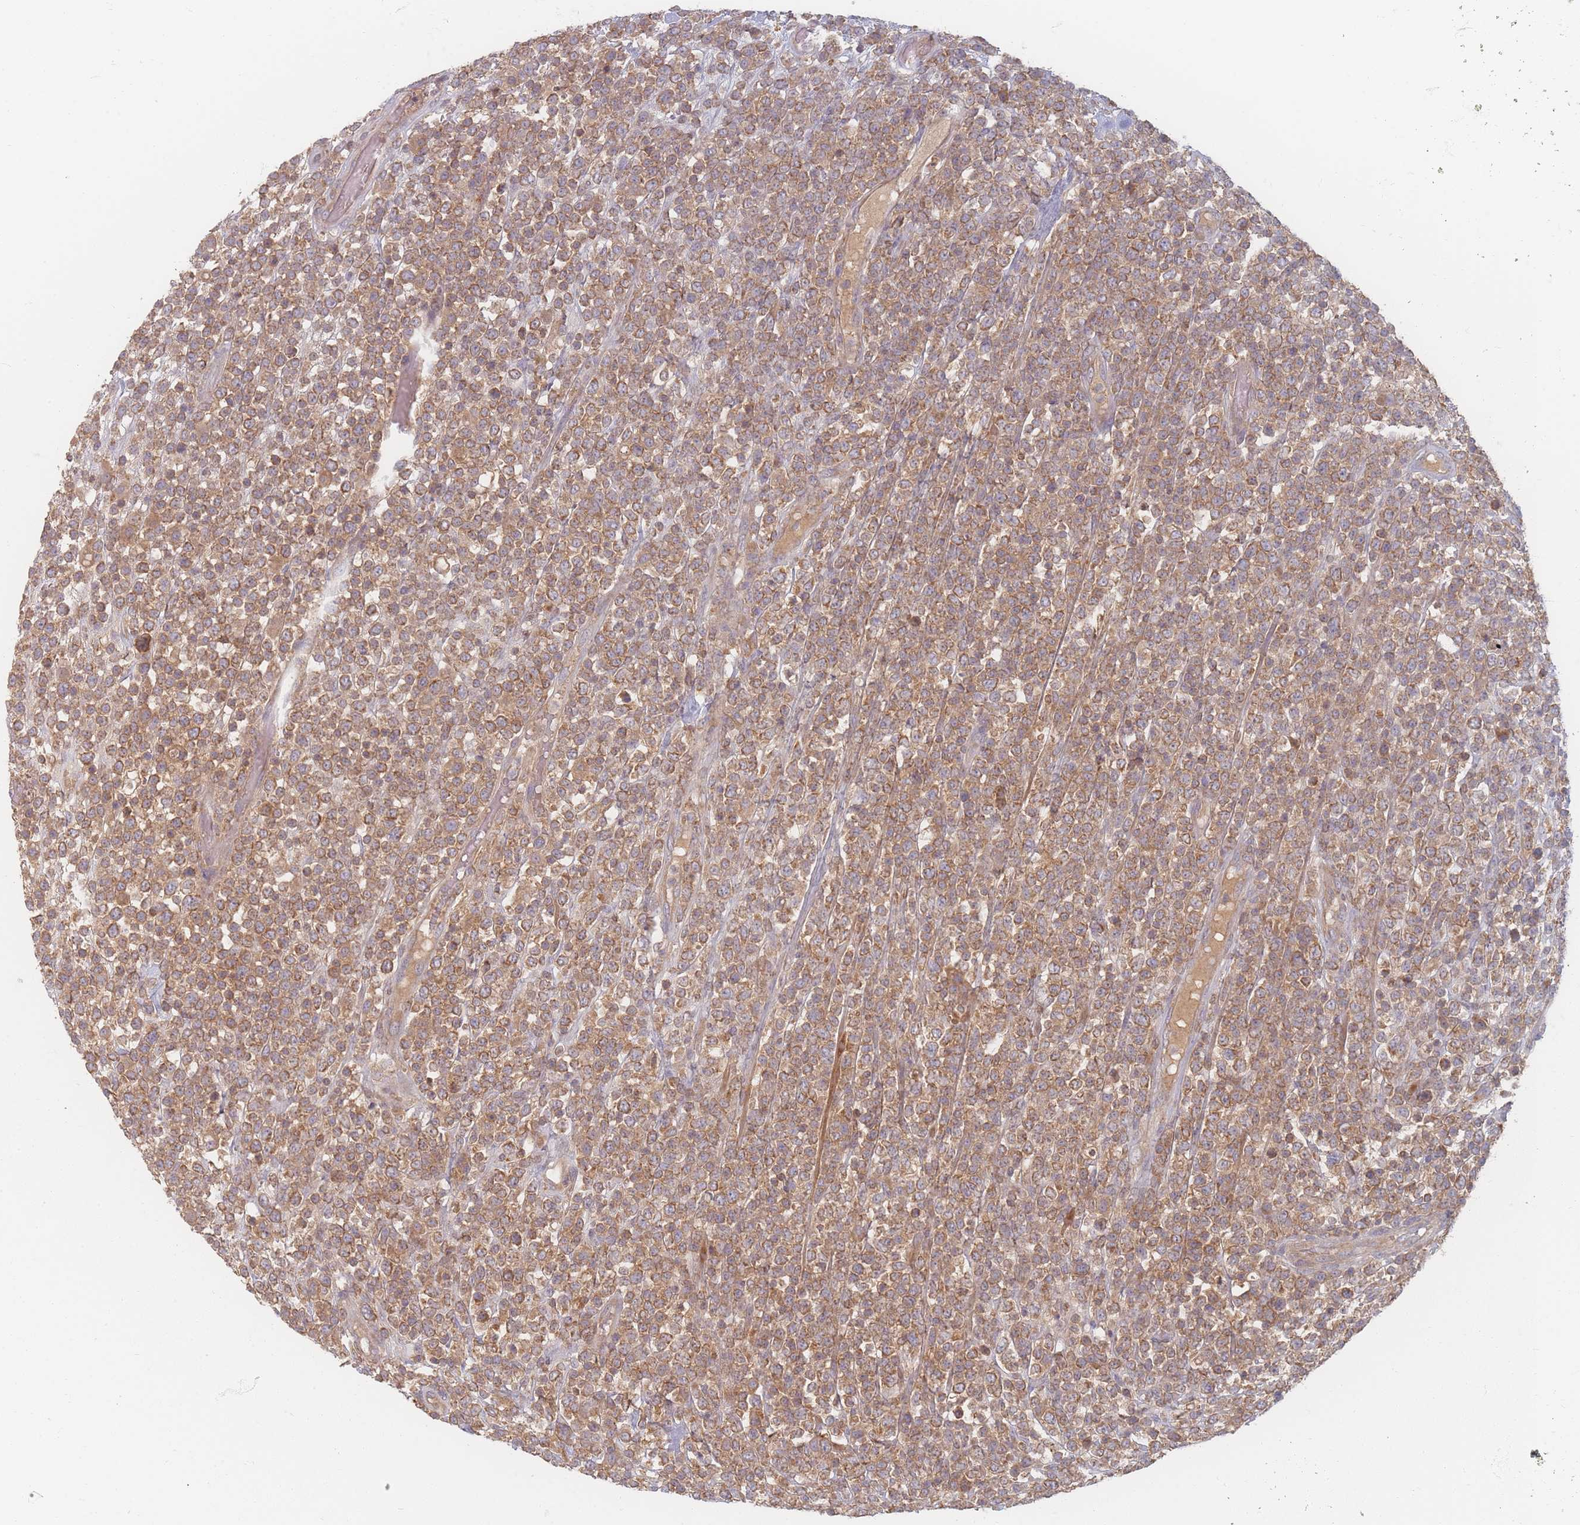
{"staining": {"intensity": "moderate", "quantity": ">75%", "location": "cytoplasmic/membranous"}, "tissue": "lymphoma", "cell_type": "Tumor cells", "image_type": "cancer", "snomed": [{"axis": "morphology", "description": "Malignant lymphoma, non-Hodgkin's type, High grade"}, {"axis": "topography", "description": "Colon"}], "caption": "High-power microscopy captured an immunohistochemistry (IHC) histopathology image of malignant lymphoma, non-Hodgkin's type (high-grade), revealing moderate cytoplasmic/membranous staining in approximately >75% of tumor cells.", "gene": "SLC35F3", "patient": {"sex": "female", "age": 53}}